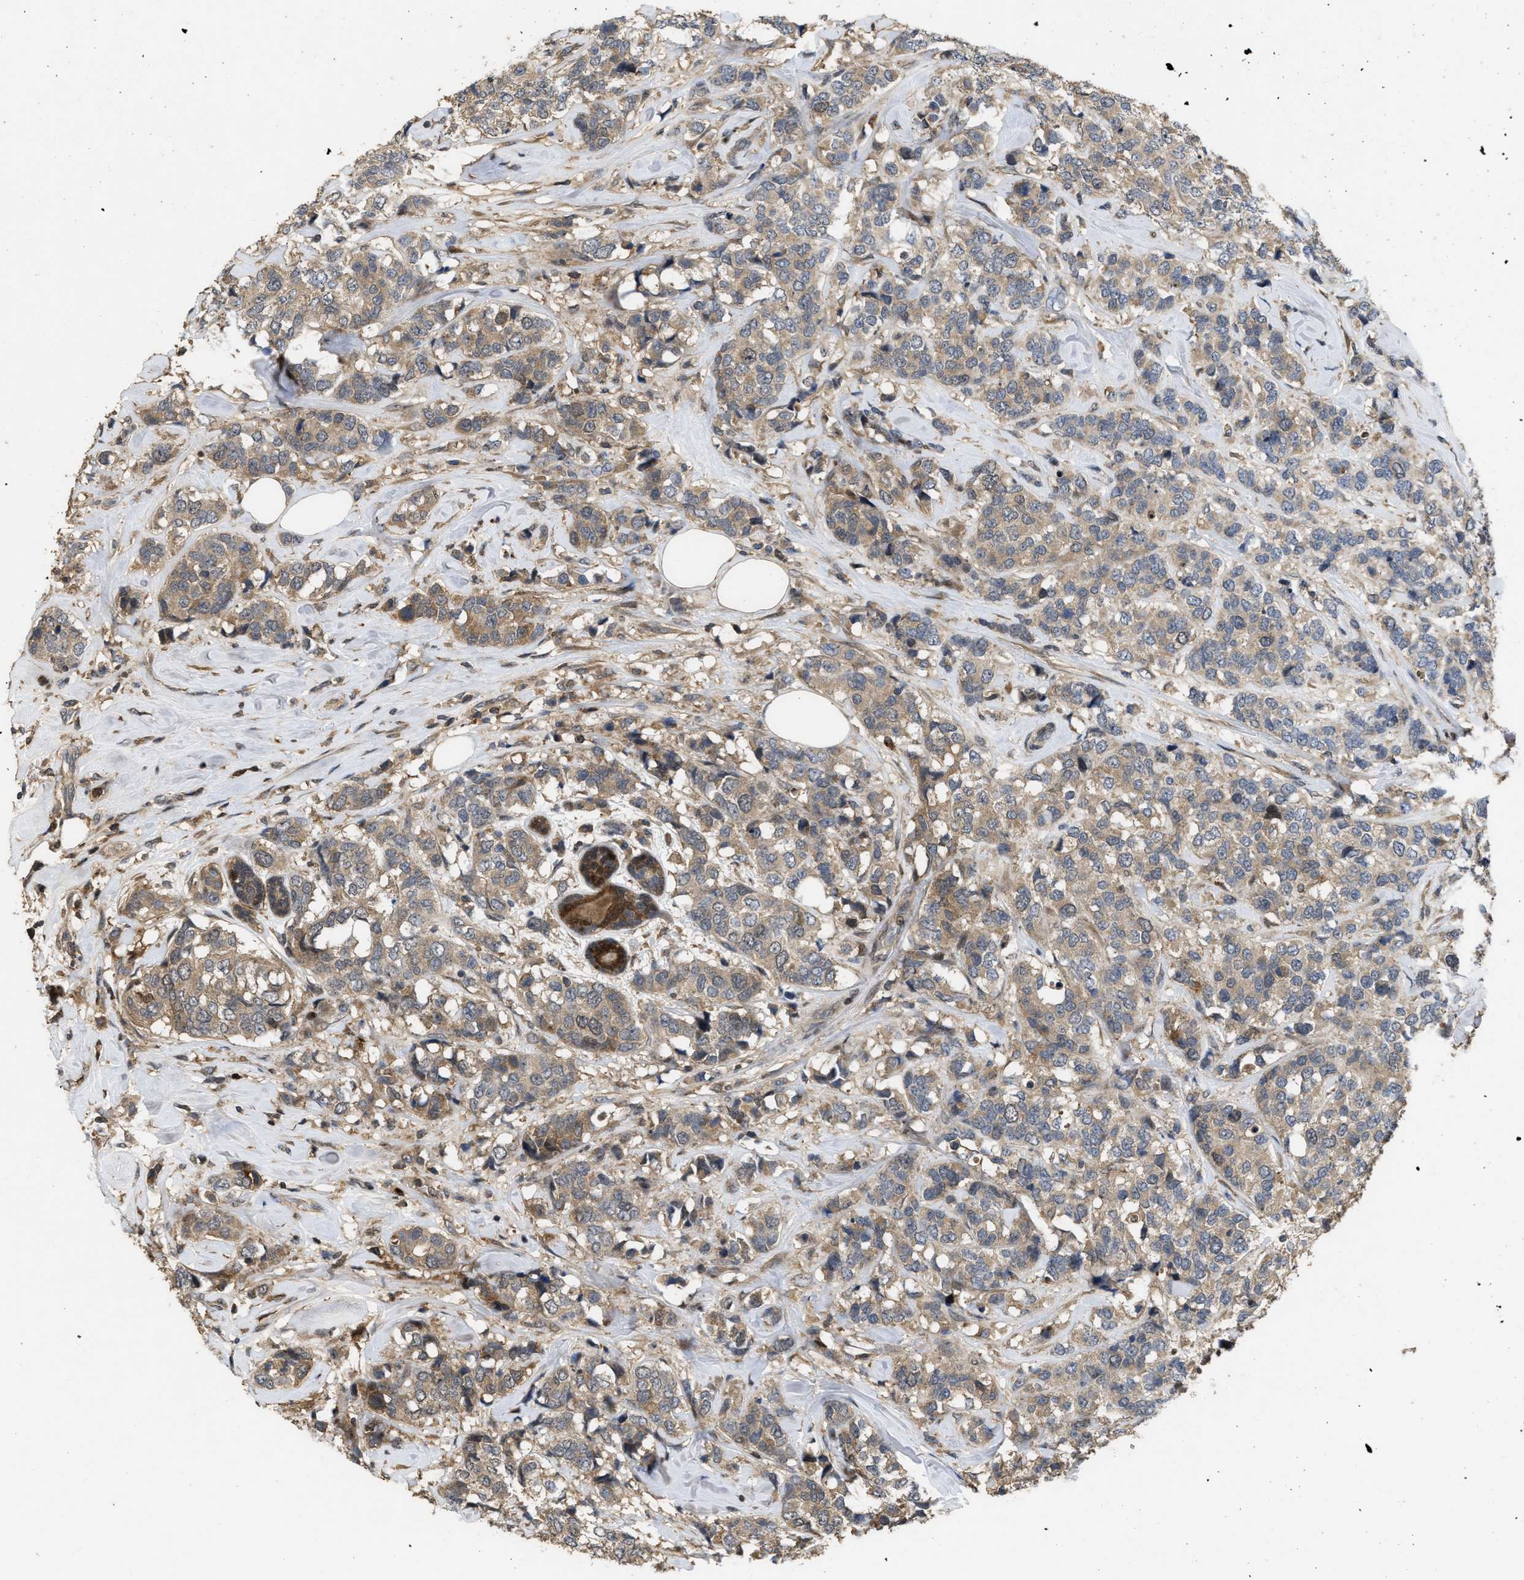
{"staining": {"intensity": "moderate", "quantity": ">75%", "location": "cytoplasmic/membranous"}, "tissue": "breast cancer", "cell_type": "Tumor cells", "image_type": "cancer", "snomed": [{"axis": "morphology", "description": "Lobular carcinoma"}, {"axis": "topography", "description": "Breast"}], "caption": "IHC photomicrograph of neoplastic tissue: breast cancer stained using IHC shows medium levels of moderate protein expression localized specifically in the cytoplasmic/membranous of tumor cells, appearing as a cytoplasmic/membranous brown color.", "gene": "CBR3", "patient": {"sex": "female", "age": 59}}